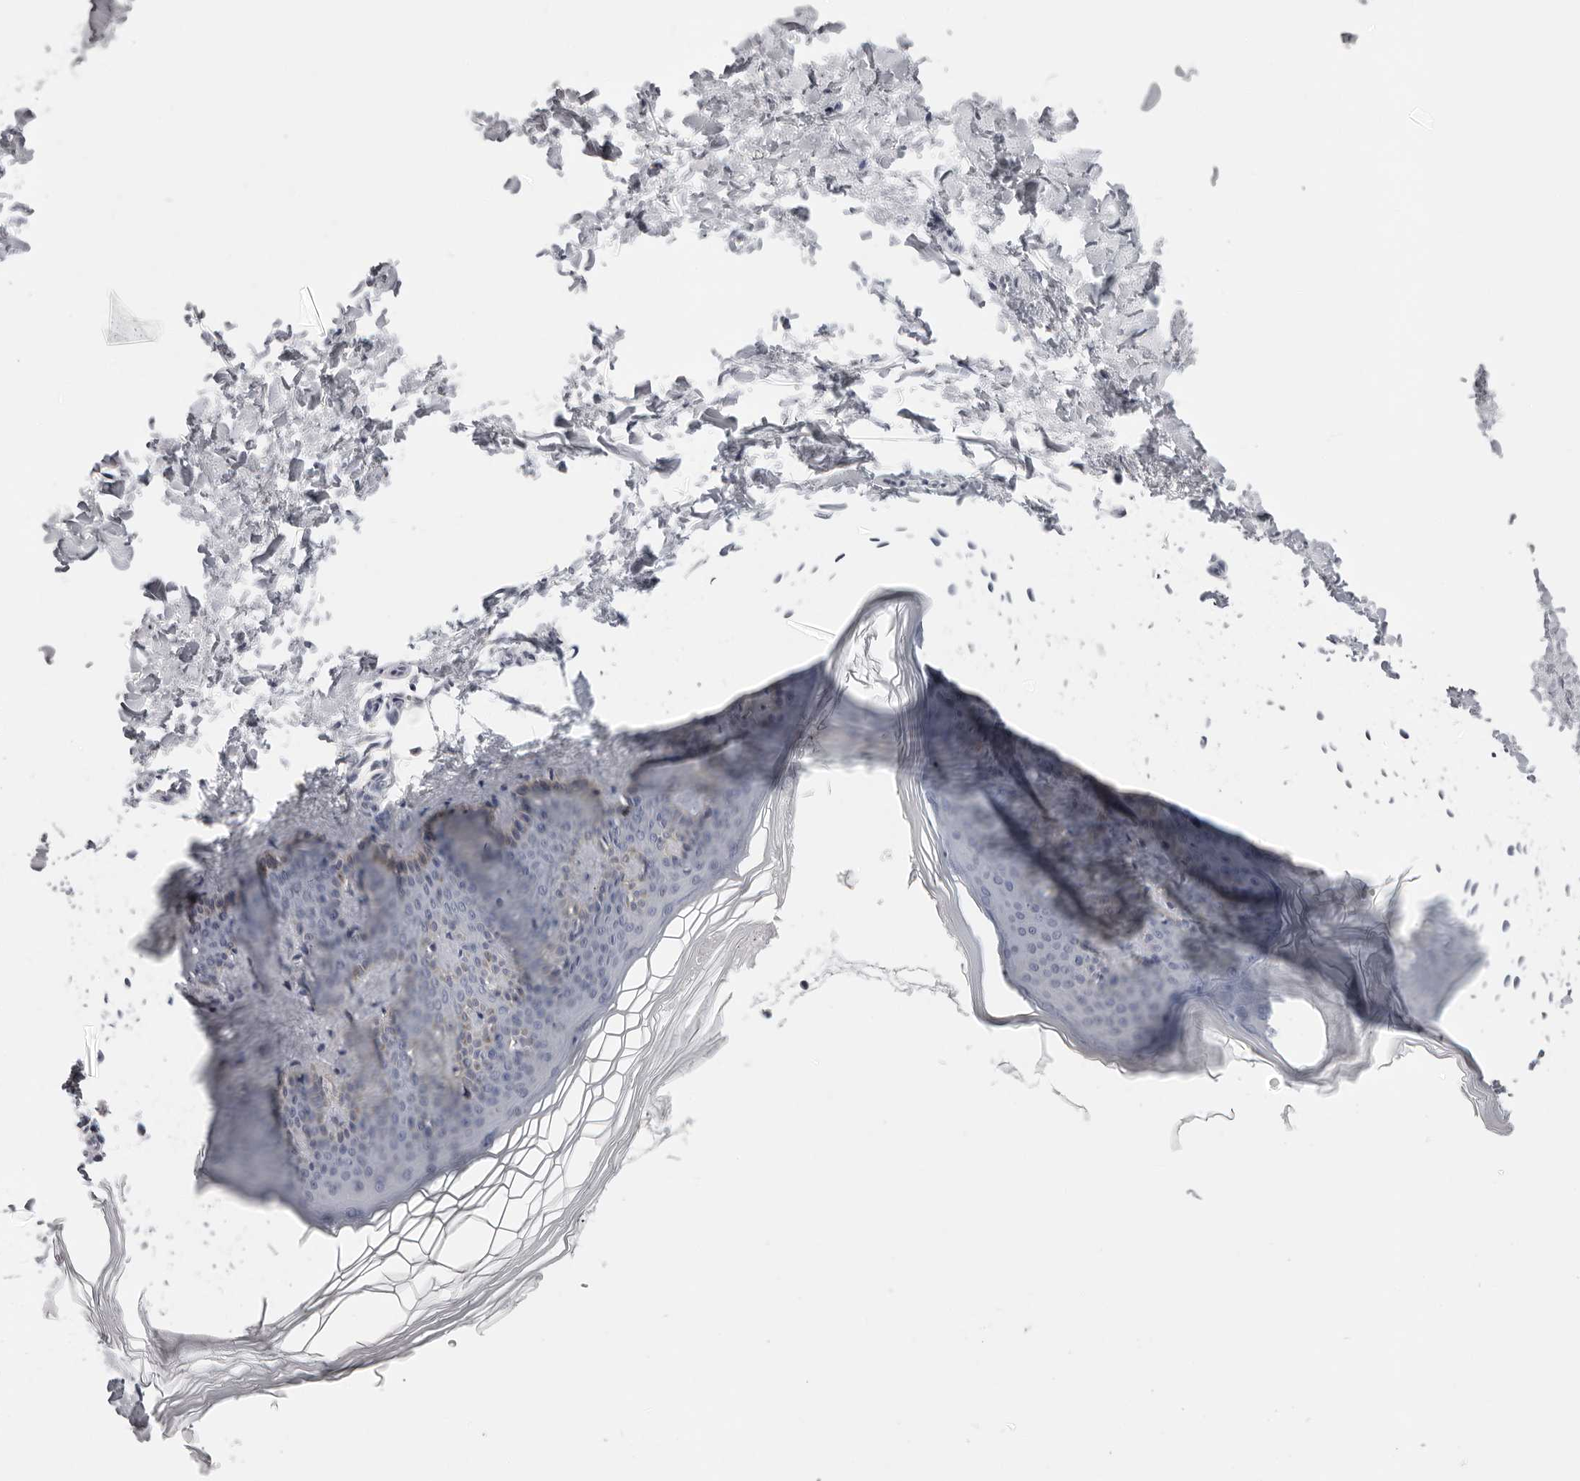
{"staining": {"intensity": "negative", "quantity": "none", "location": "none"}, "tissue": "skin", "cell_type": "Fibroblasts", "image_type": "normal", "snomed": [{"axis": "morphology", "description": "Normal tissue, NOS"}, {"axis": "topography", "description": "Skin"}], "caption": "The micrograph demonstrates no significant positivity in fibroblasts of skin.", "gene": "DNALI1", "patient": {"sex": "female", "age": 27}}